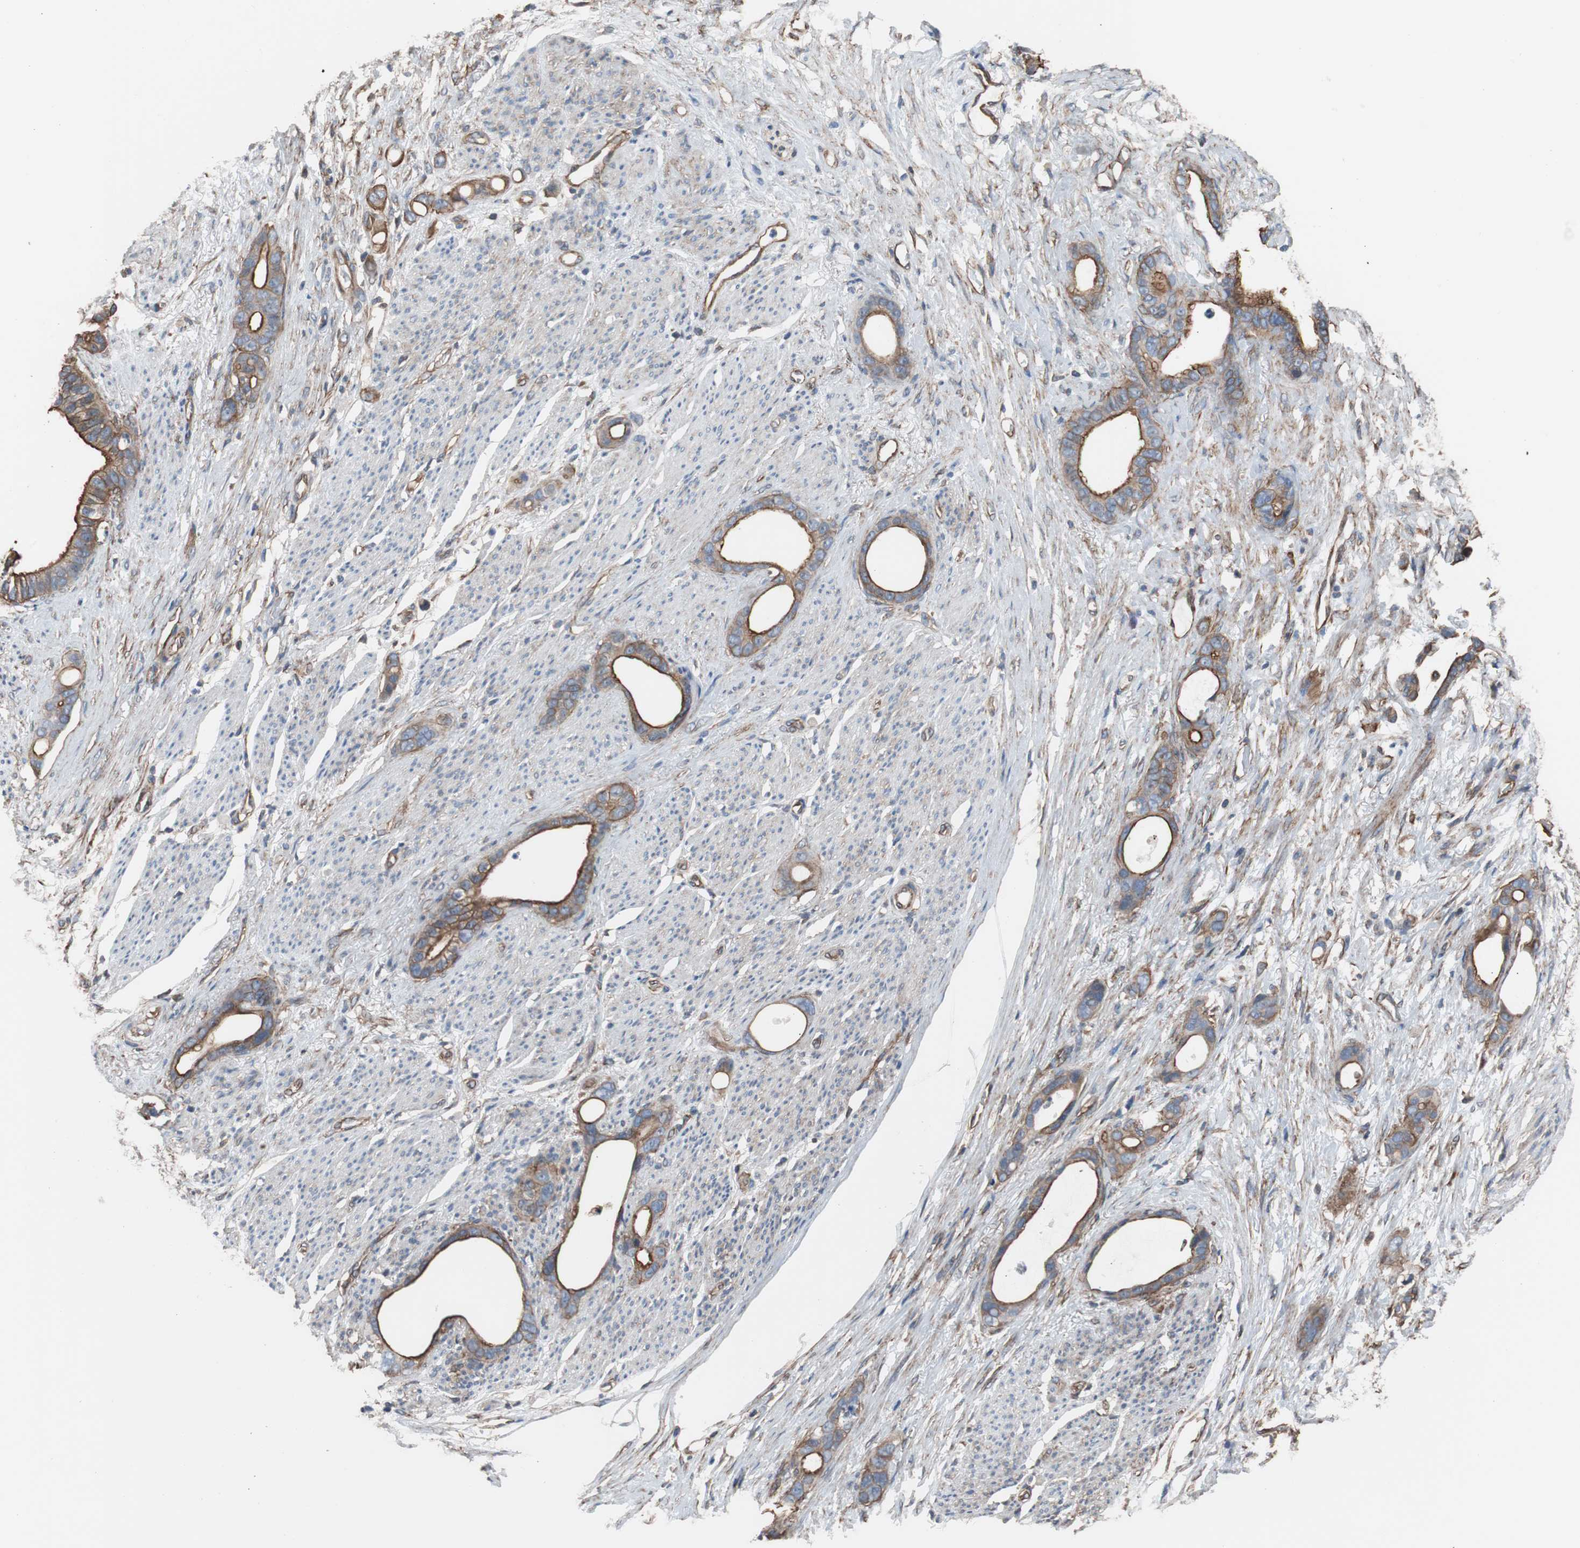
{"staining": {"intensity": "moderate", "quantity": ">75%", "location": "cytoplasmic/membranous"}, "tissue": "stomach cancer", "cell_type": "Tumor cells", "image_type": "cancer", "snomed": [{"axis": "morphology", "description": "Adenocarcinoma, NOS"}, {"axis": "topography", "description": "Stomach"}], "caption": "Approximately >75% of tumor cells in human stomach adenocarcinoma exhibit moderate cytoplasmic/membranous protein positivity as visualized by brown immunohistochemical staining.", "gene": "KIF3B", "patient": {"sex": "female", "age": 75}}